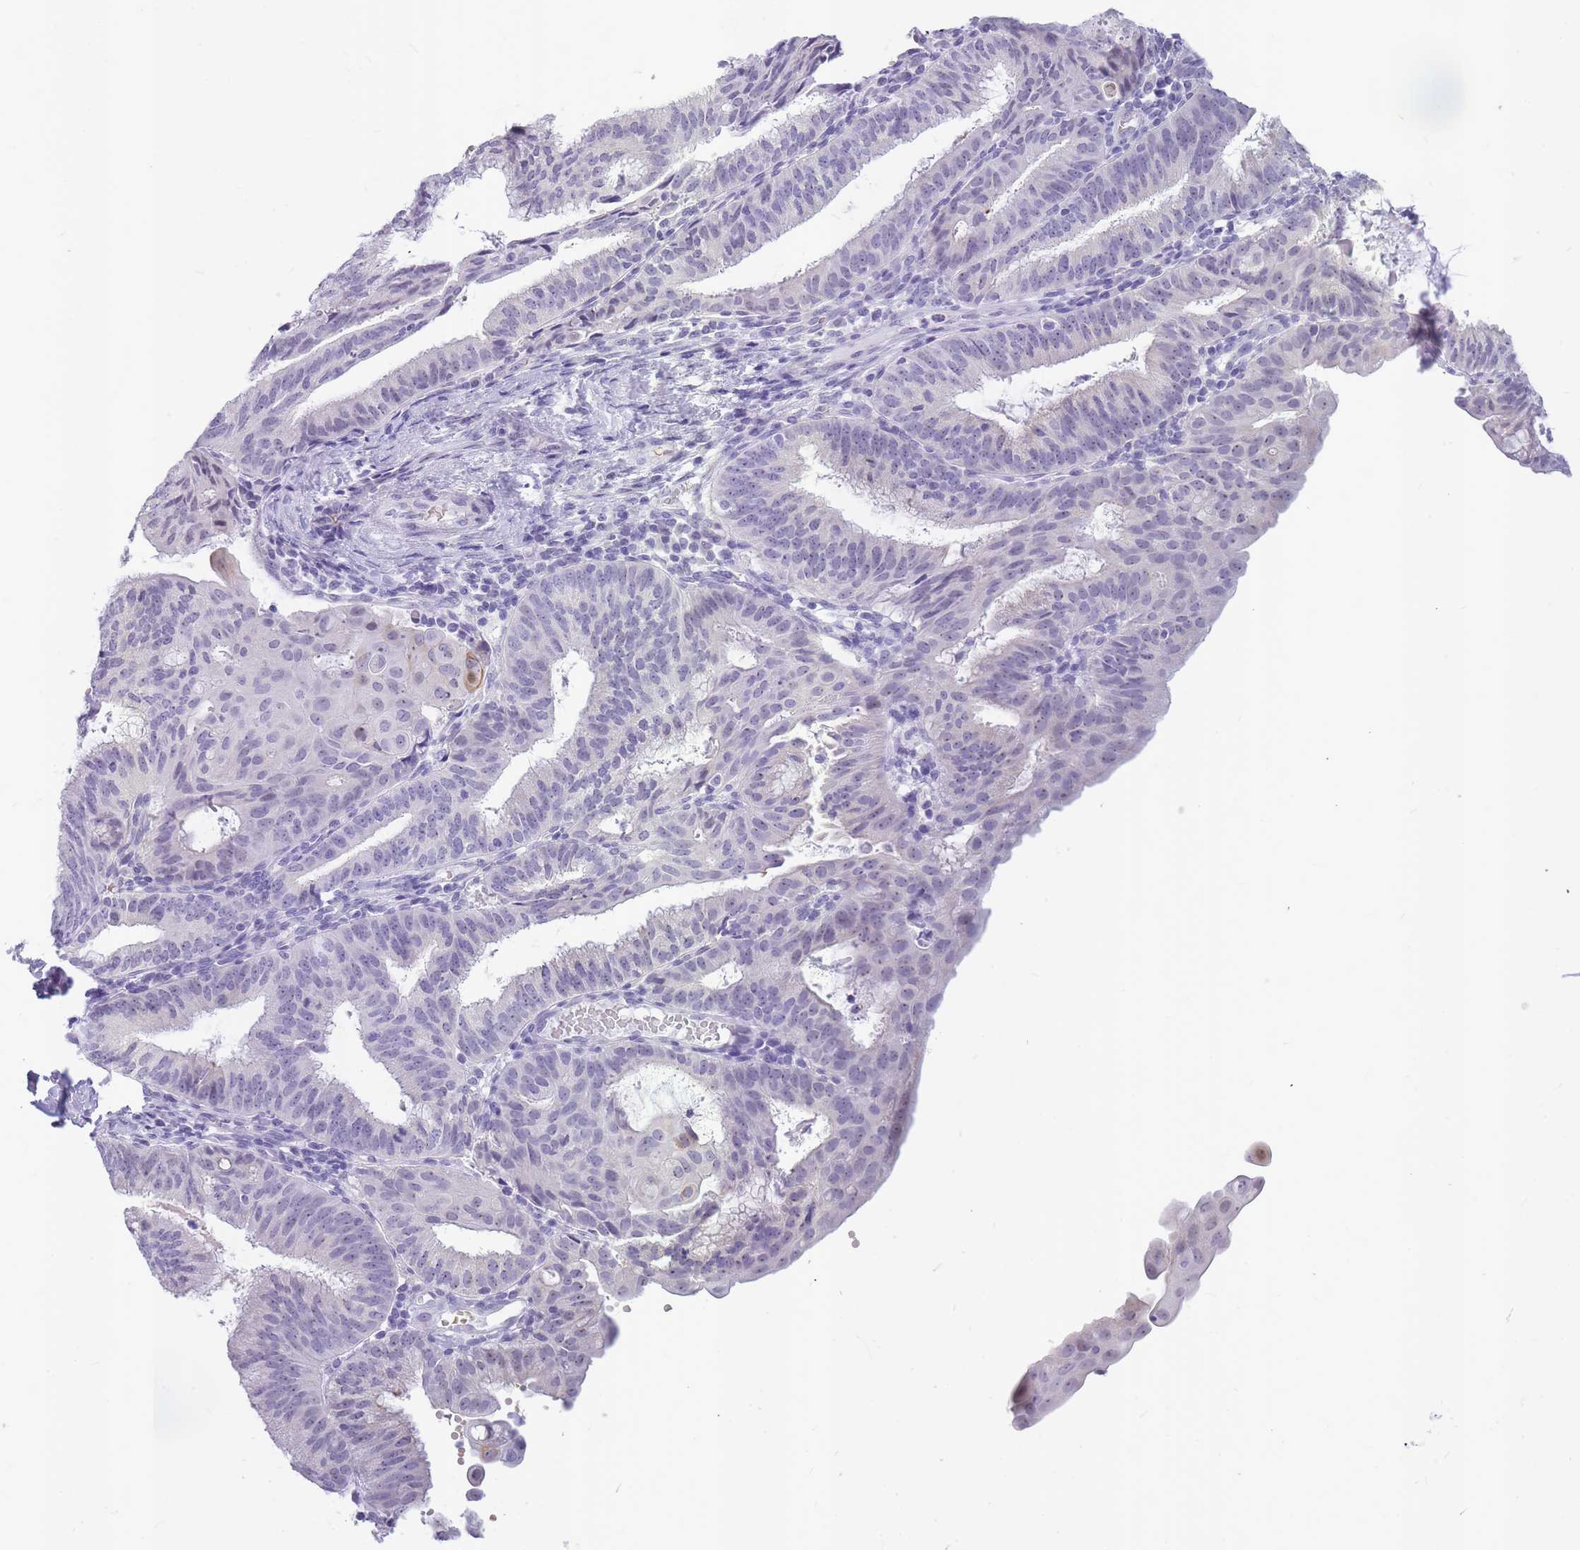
{"staining": {"intensity": "negative", "quantity": "none", "location": "none"}, "tissue": "endometrial cancer", "cell_type": "Tumor cells", "image_type": "cancer", "snomed": [{"axis": "morphology", "description": "Adenocarcinoma, NOS"}, {"axis": "topography", "description": "Endometrium"}], "caption": "There is no significant staining in tumor cells of adenocarcinoma (endometrial).", "gene": "INS", "patient": {"sex": "female", "age": 49}}